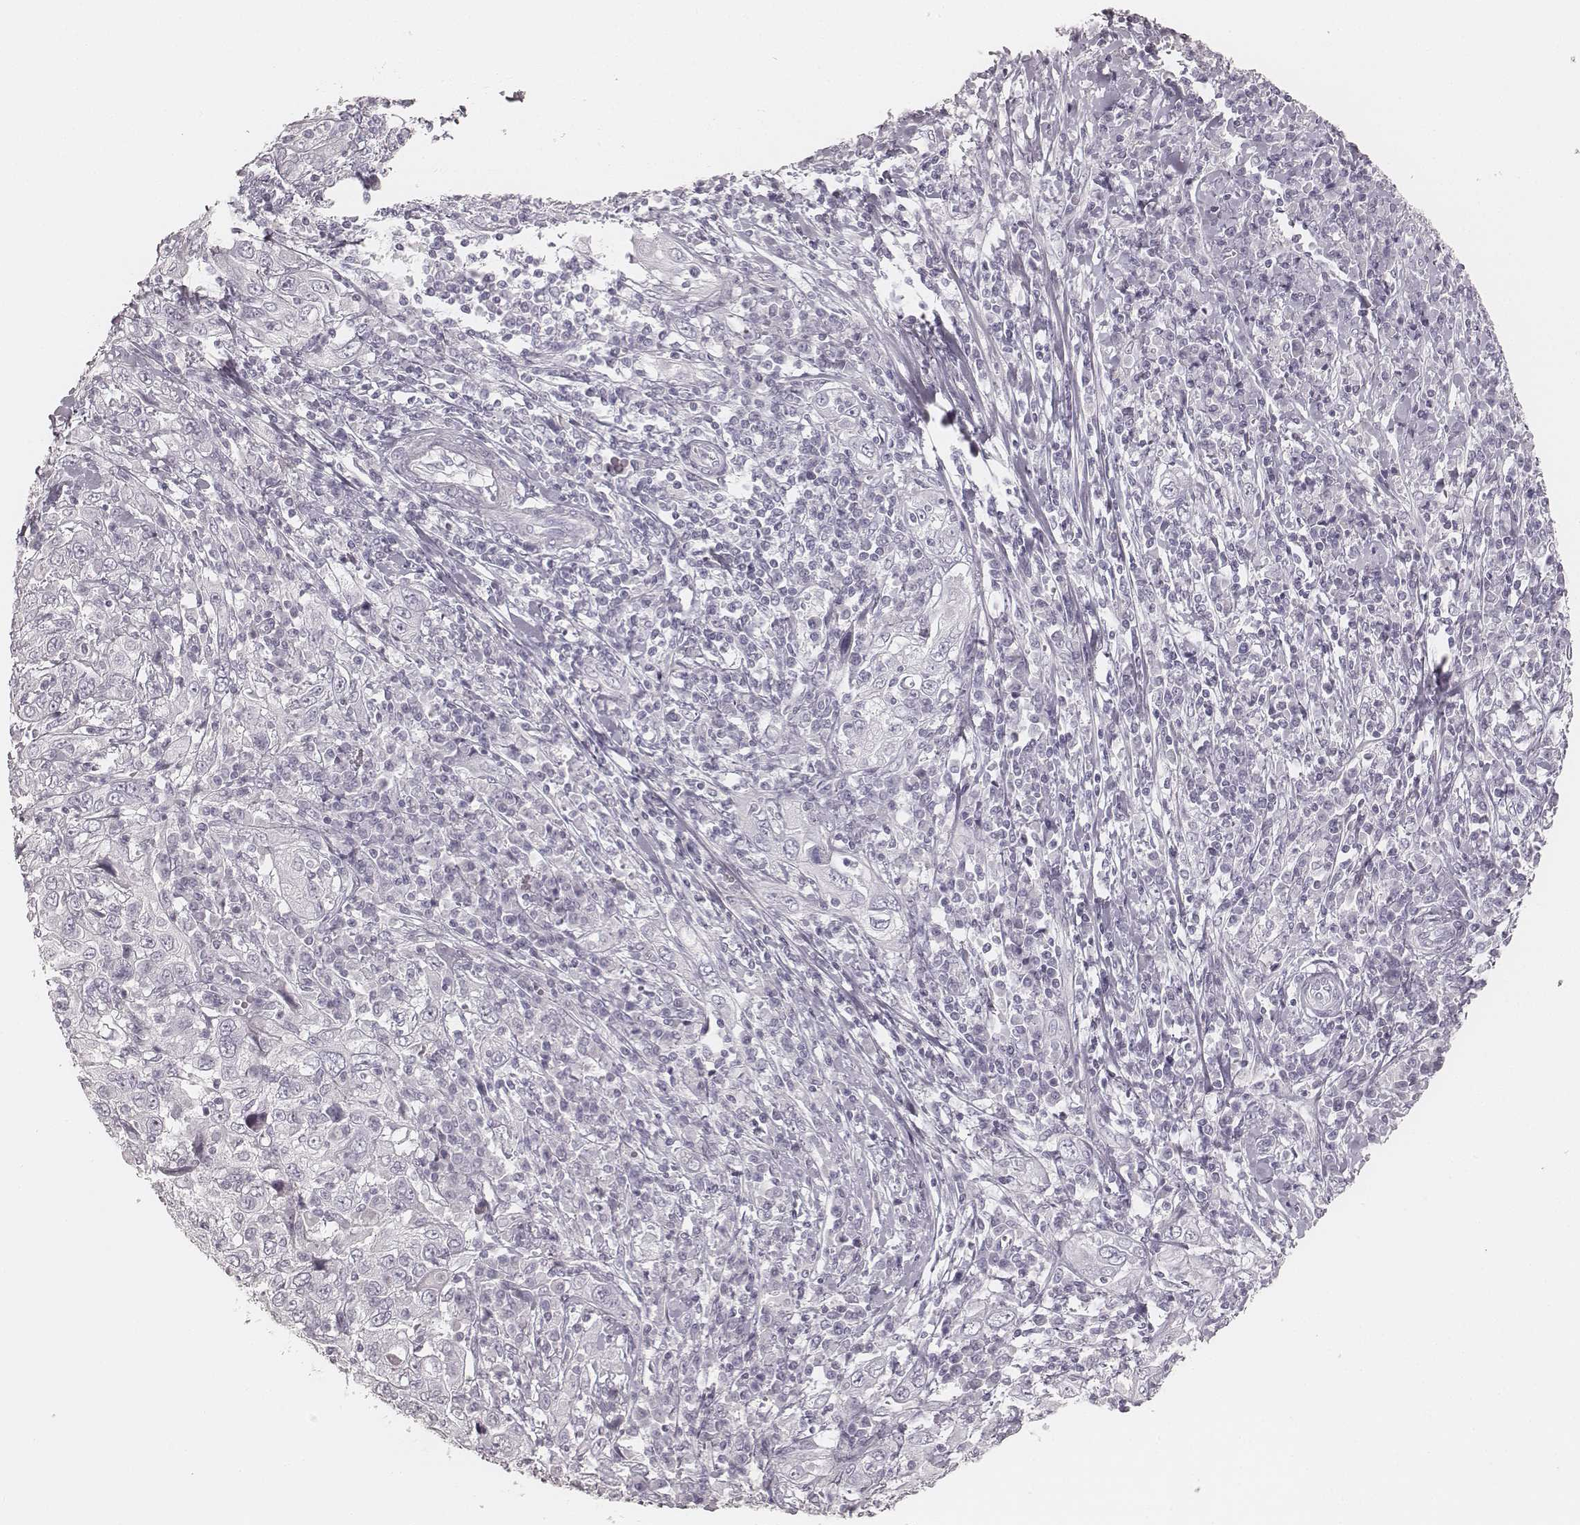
{"staining": {"intensity": "negative", "quantity": "none", "location": "none"}, "tissue": "cervical cancer", "cell_type": "Tumor cells", "image_type": "cancer", "snomed": [{"axis": "morphology", "description": "Squamous cell carcinoma, NOS"}, {"axis": "topography", "description": "Cervix"}], "caption": "Tumor cells show no significant protein staining in squamous cell carcinoma (cervical).", "gene": "KRT72", "patient": {"sex": "female", "age": 46}}